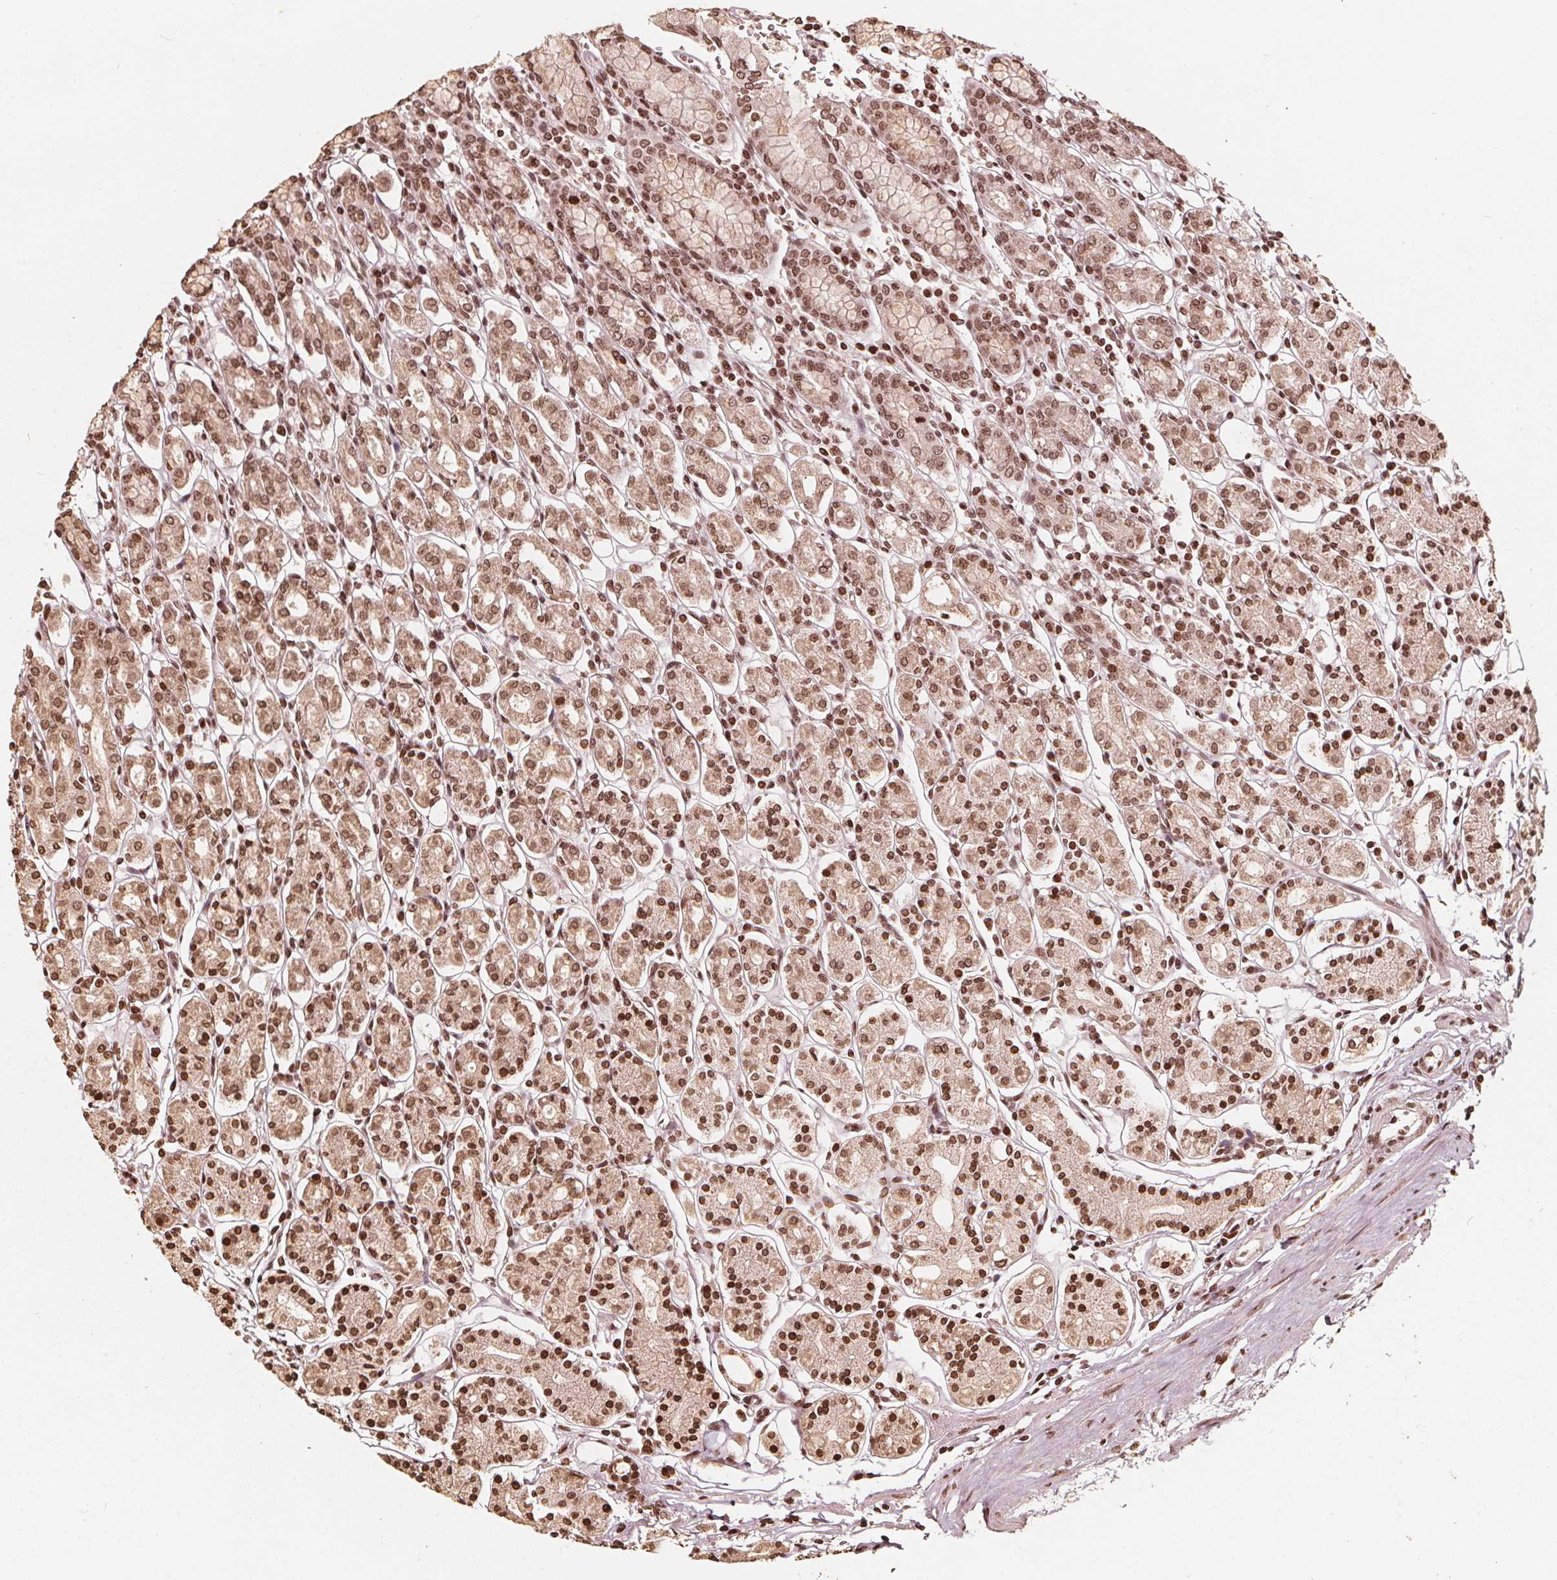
{"staining": {"intensity": "moderate", "quantity": ">75%", "location": "nuclear"}, "tissue": "stomach", "cell_type": "Glandular cells", "image_type": "normal", "snomed": [{"axis": "morphology", "description": "Normal tissue, NOS"}, {"axis": "topography", "description": "Stomach, upper"}, {"axis": "topography", "description": "Stomach"}], "caption": "Immunohistochemical staining of benign stomach displays >75% levels of moderate nuclear protein positivity in about >75% of glandular cells. The protein is stained brown, and the nuclei are stained in blue (DAB IHC with brightfield microscopy, high magnification).", "gene": "H3C14", "patient": {"sex": "male", "age": 62}}